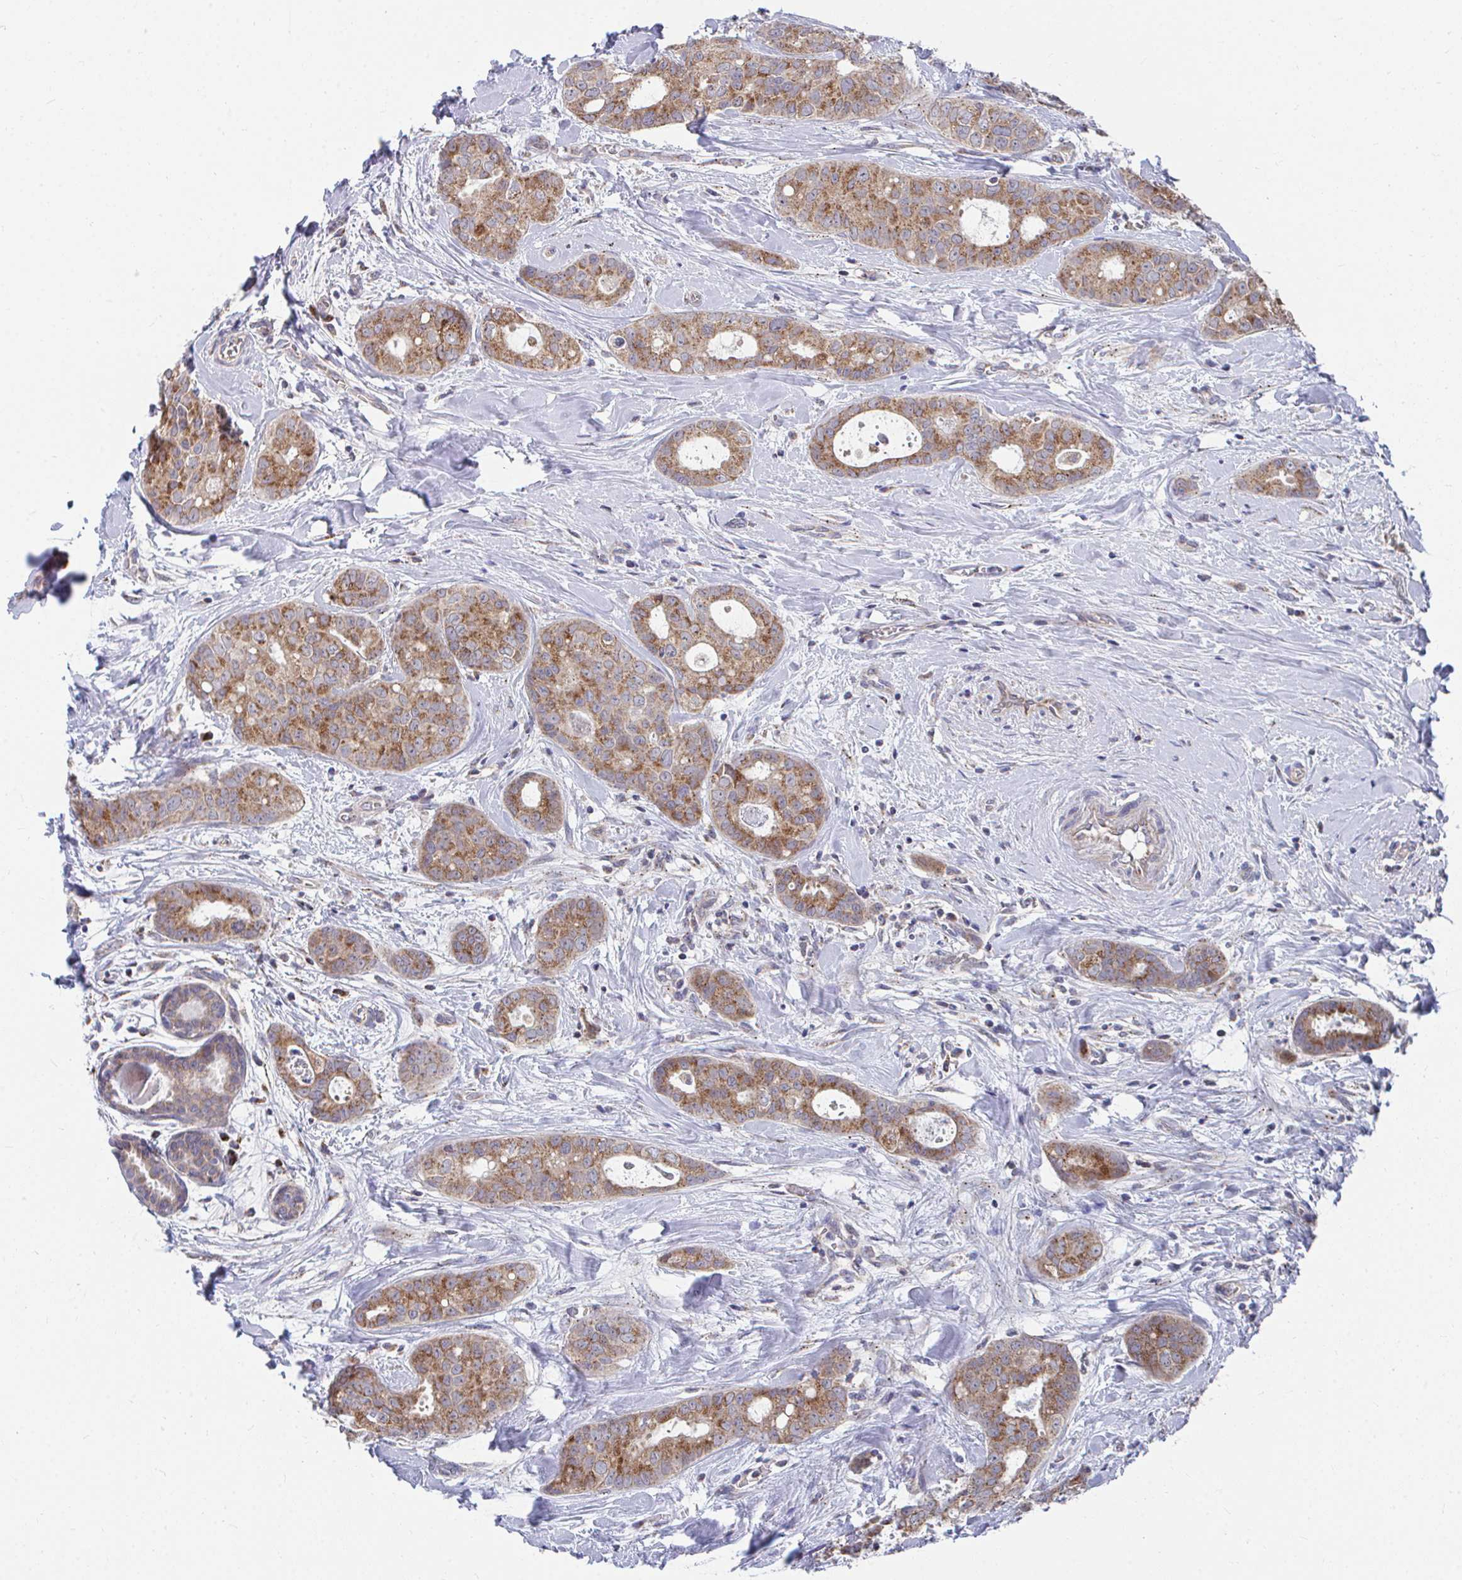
{"staining": {"intensity": "moderate", "quantity": ">75%", "location": "cytoplasmic/membranous"}, "tissue": "breast cancer", "cell_type": "Tumor cells", "image_type": "cancer", "snomed": [{"axis": "morphology", "description": "Duct carcinoma"}, {"axis": "topography", "description": "Breast"}], "caption": "Immunohistochemistry image of human breast cancer (intraductal carcinoma) stained for a protein (brown), which reveals medium levels of moderate cytoplasmic/membranous expression in about >75% of tumor cells.", "gene": "PEX3", "patient": {"sex": "female", "age": 45}}